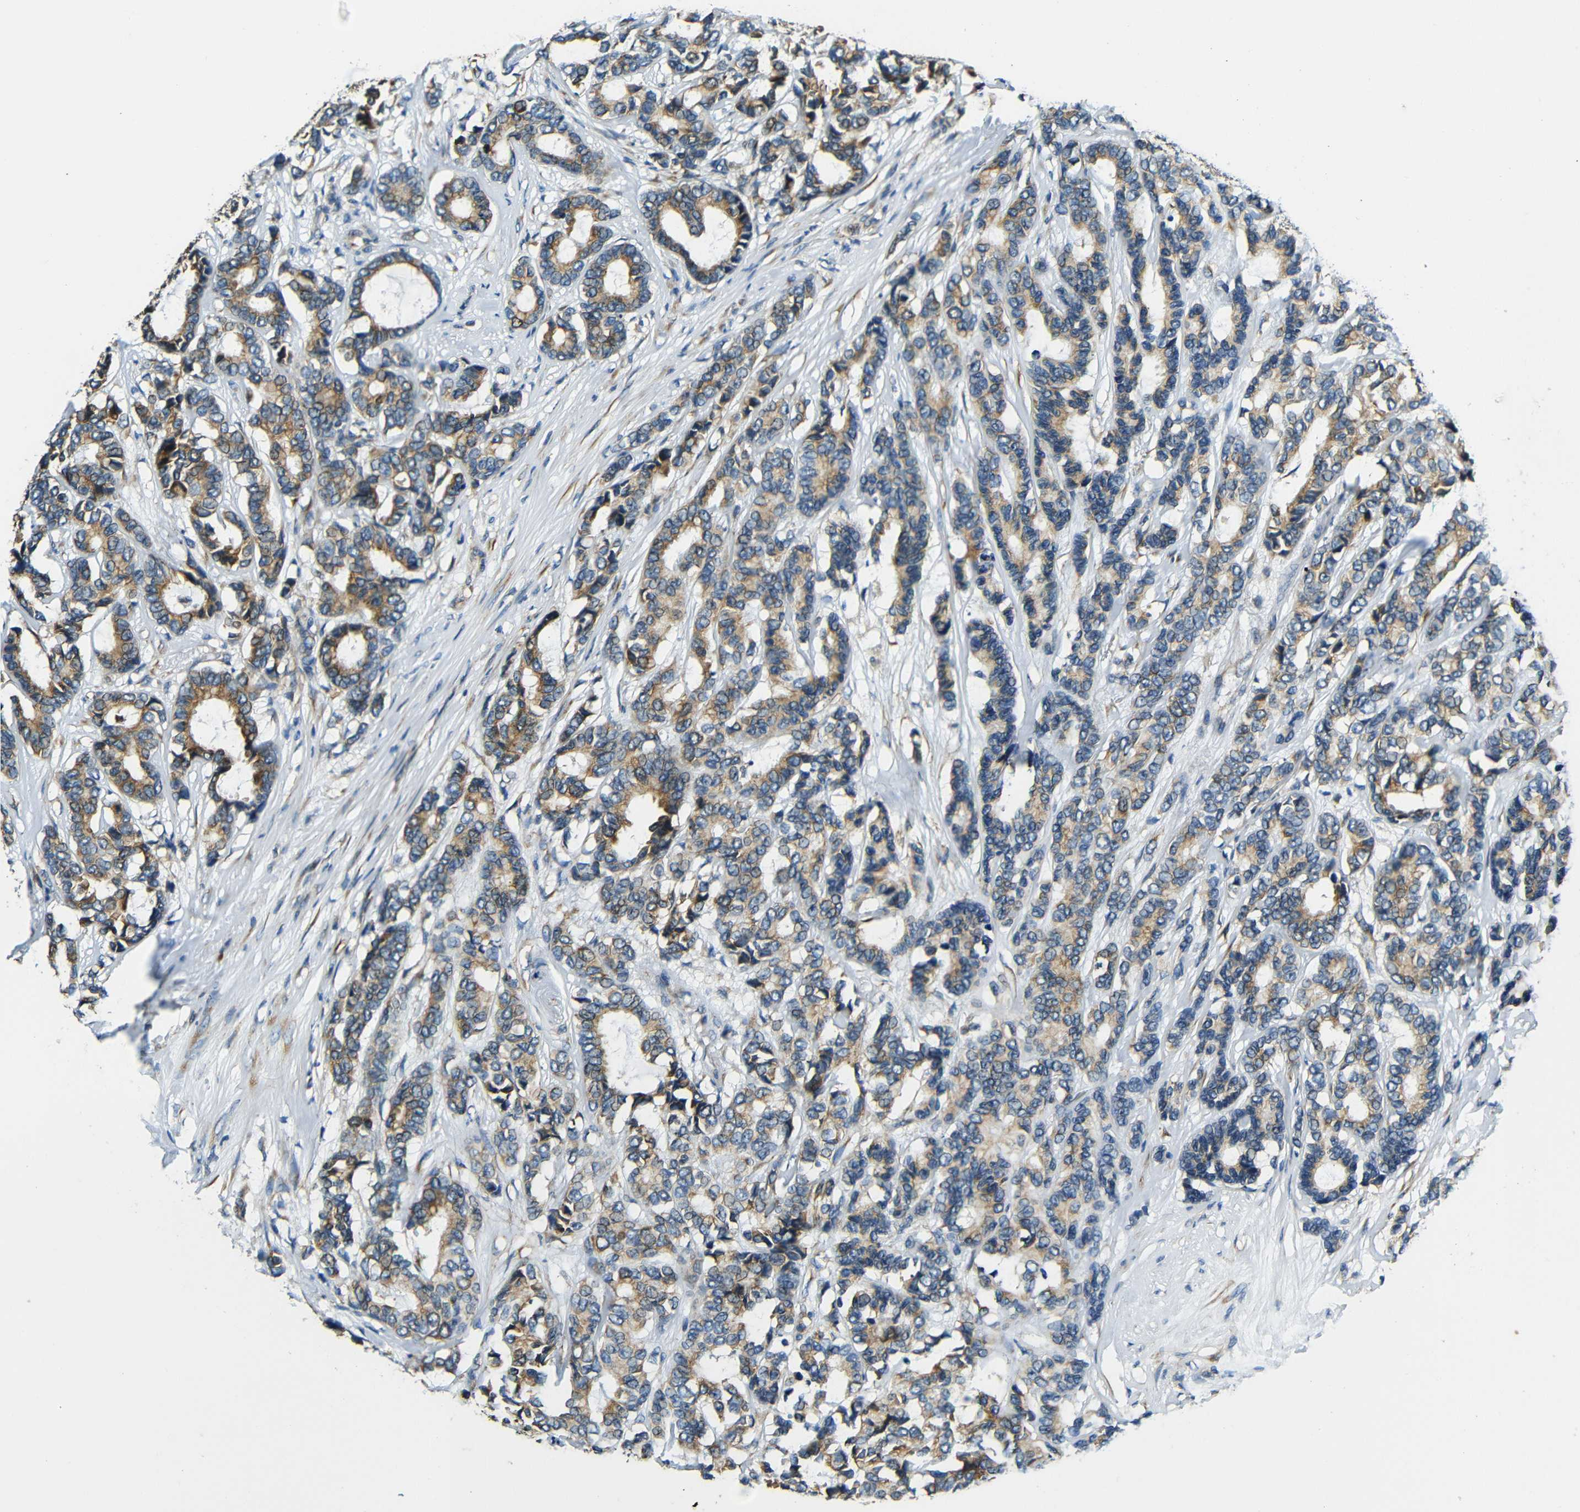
{"staining": {"intensity": "moderate", "quantity": ">75%", "location": "cytoplasmic/membranous"}, "tissue": "breast cancer", "cell_type": "Tumor cells", "image_type": "cancer", "snomed": [{"axis": "morphology", "description": "Duct carcinoma"}, {"axis": "topography", "description": "Breast"}], "caption": "IHC image of neoplastic tissue: intraductal carcinoma (breast) stained using immunohistochemistry demonstrates medium levels of moderate protein expression localized specifically in the cytoplasmic/membranous of tumor cells, appearing as a cytoplasmic/membranous brown color.", "gene": "VAPB", "patient": {"sex": "female", "age": 87}}